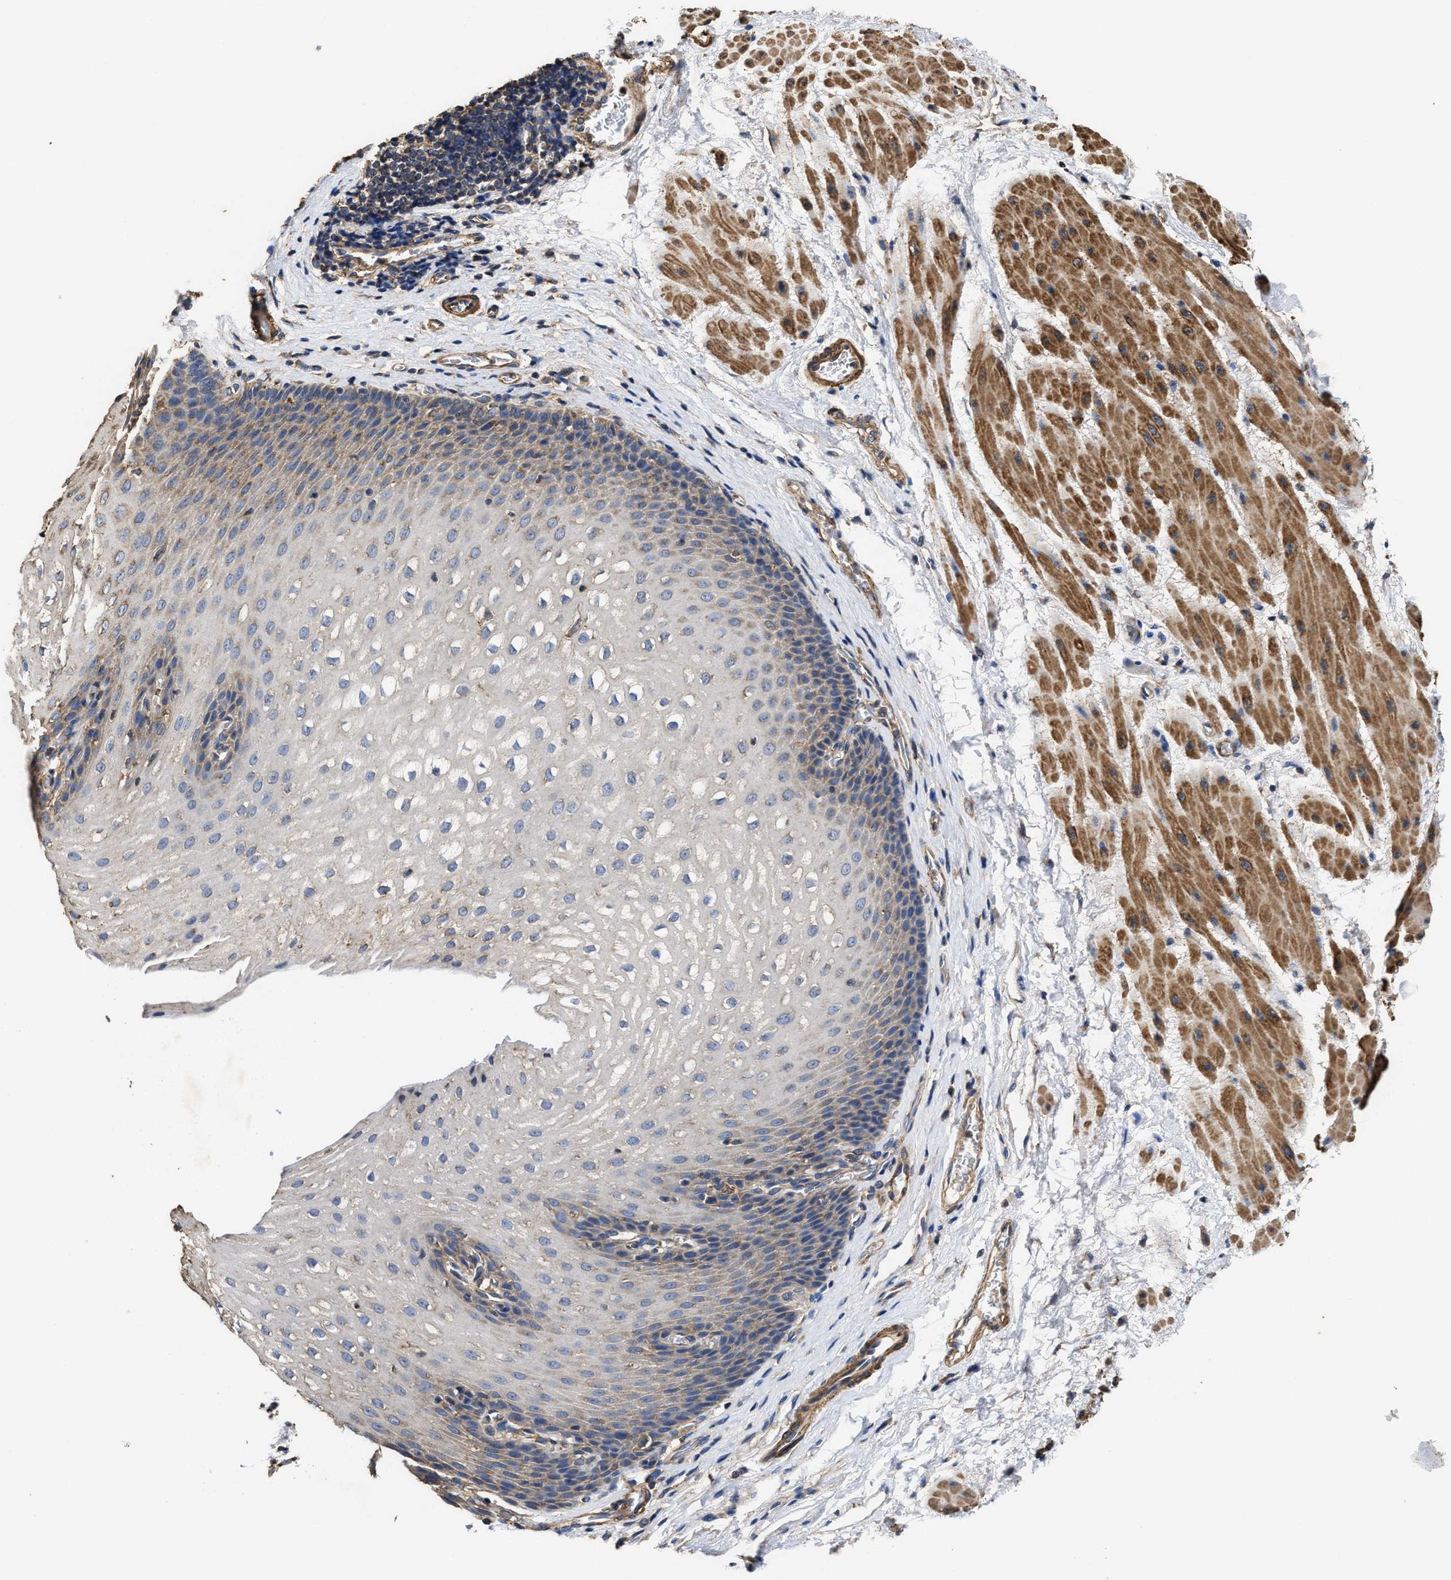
{"staining": {"intensity": "weak", "quantity": "<25%", "location": "cytoplasmic/membranous"}, "tissue": "esophagus", "cell_type": "Squamous epithelial cells", "image_type": "normal", "snomed": [{"axis": "morphology", "description": "Normal tissue, NOS"}, {"axis": "topography", "description": "Esophagus"}], "caption": "DAB (3,3'-diaminobenzidine) immunohistochemical staining of benign esophagus demonstrates no significant expression in squamous epithelial cells.", "gene": "SFXN4", "patient": {"sex": "male", "age": 48}}